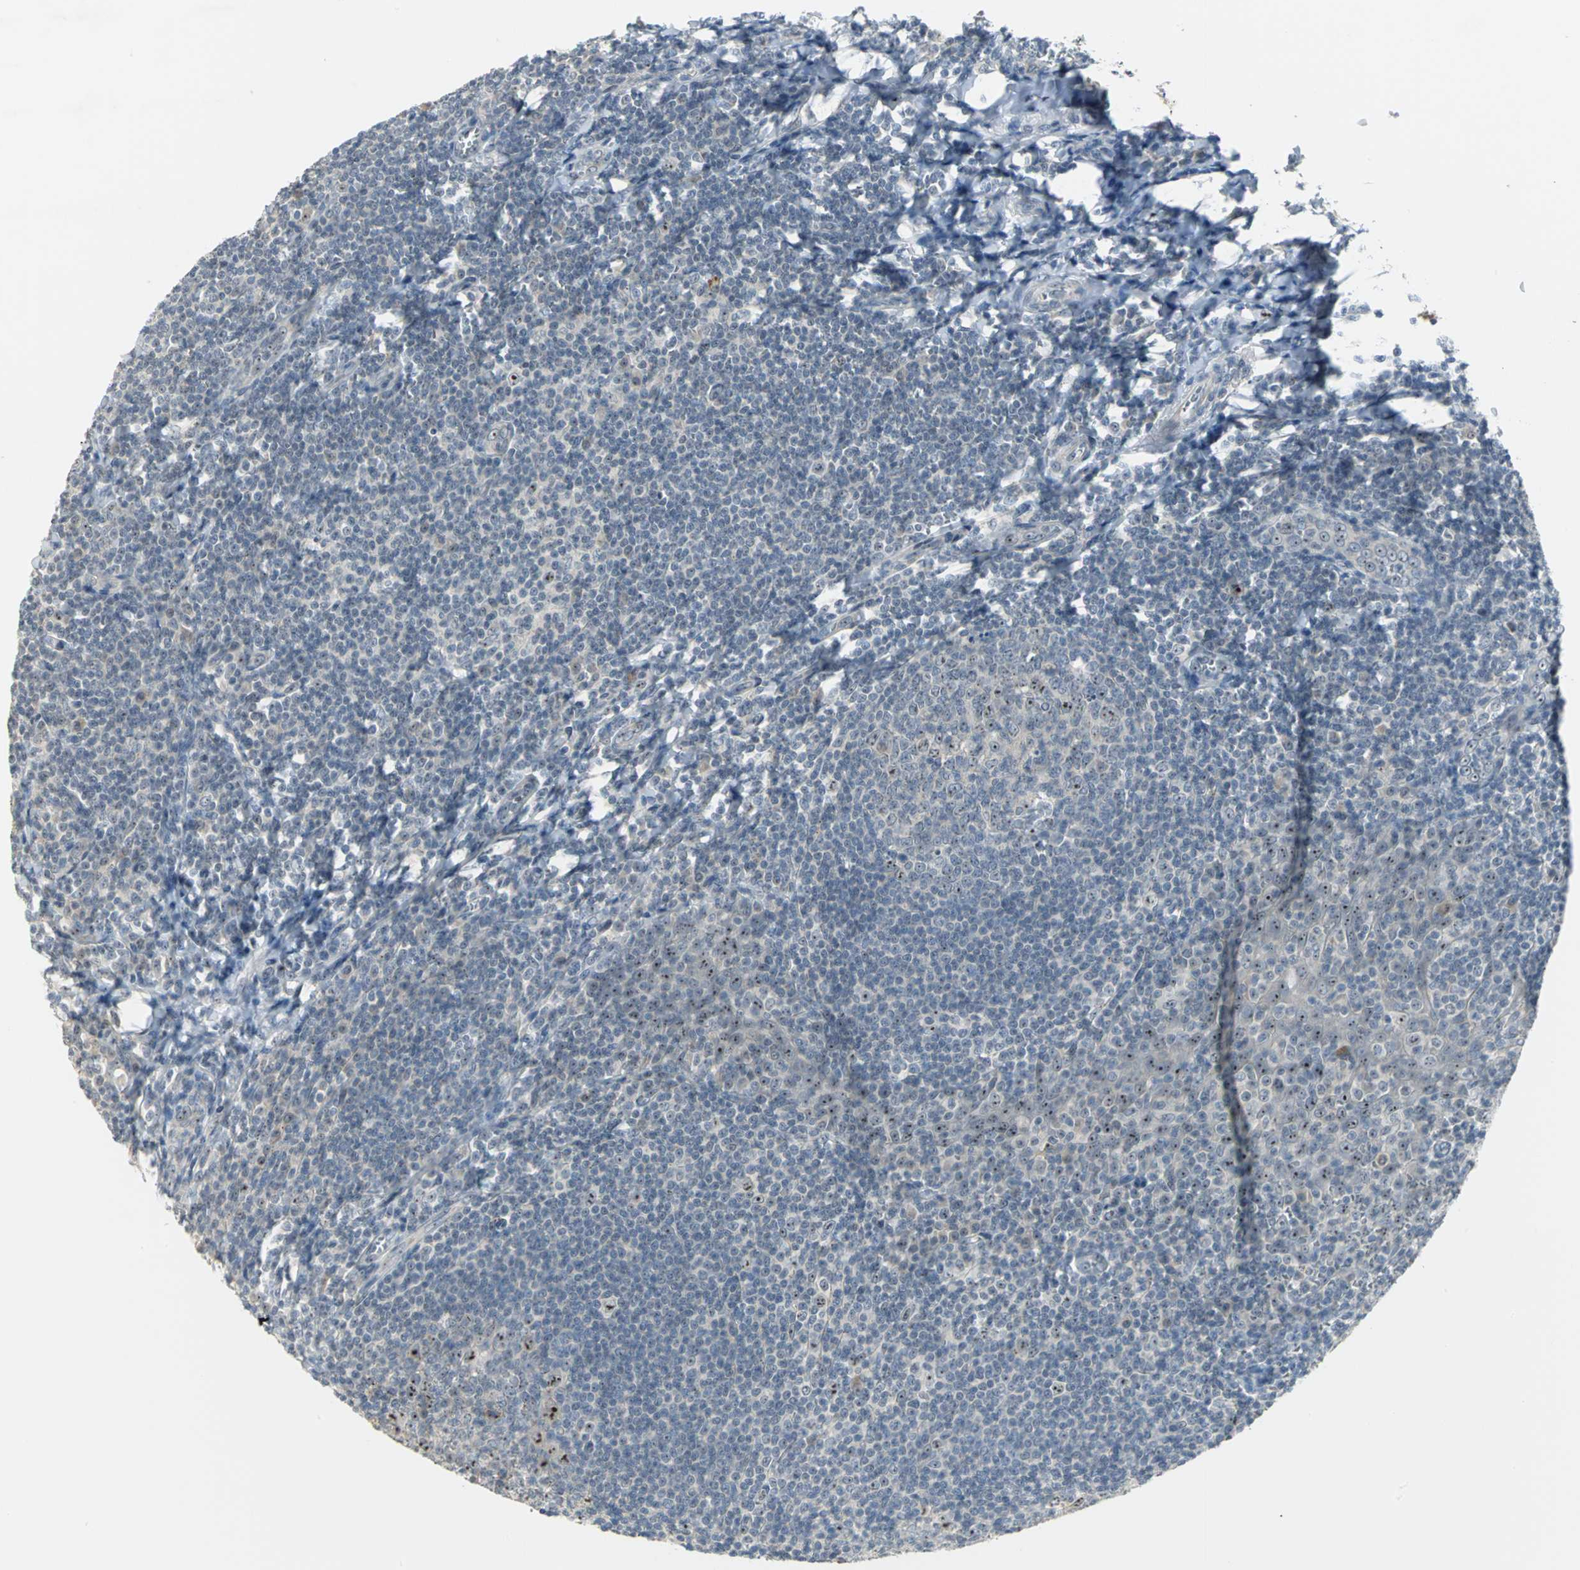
{"staining": {"intensity": "strong", "quantity": "25%-75%", "location": "nuclear"}, "tissue": "tonsil", "cell_type": "Germinal center cells", "image_type": "normal", "snomed": [{"axis": "morphology", "description": "Normal tissue, NOS"}, {"axis": "topography", "description": "Tonsil"}], "caption": "Protein staining of normal tonsil displays strong nuclear staining in approximately 25%-75% of germinal center cells. Using DAB (3,3'-diaminobenzidine) (brown) and hematoxylin (blue) stains, captured at high magnification using brightfield microscopy.", "gene": "MYBBP1A", "patient": {"sex": "male", "age": 31}}